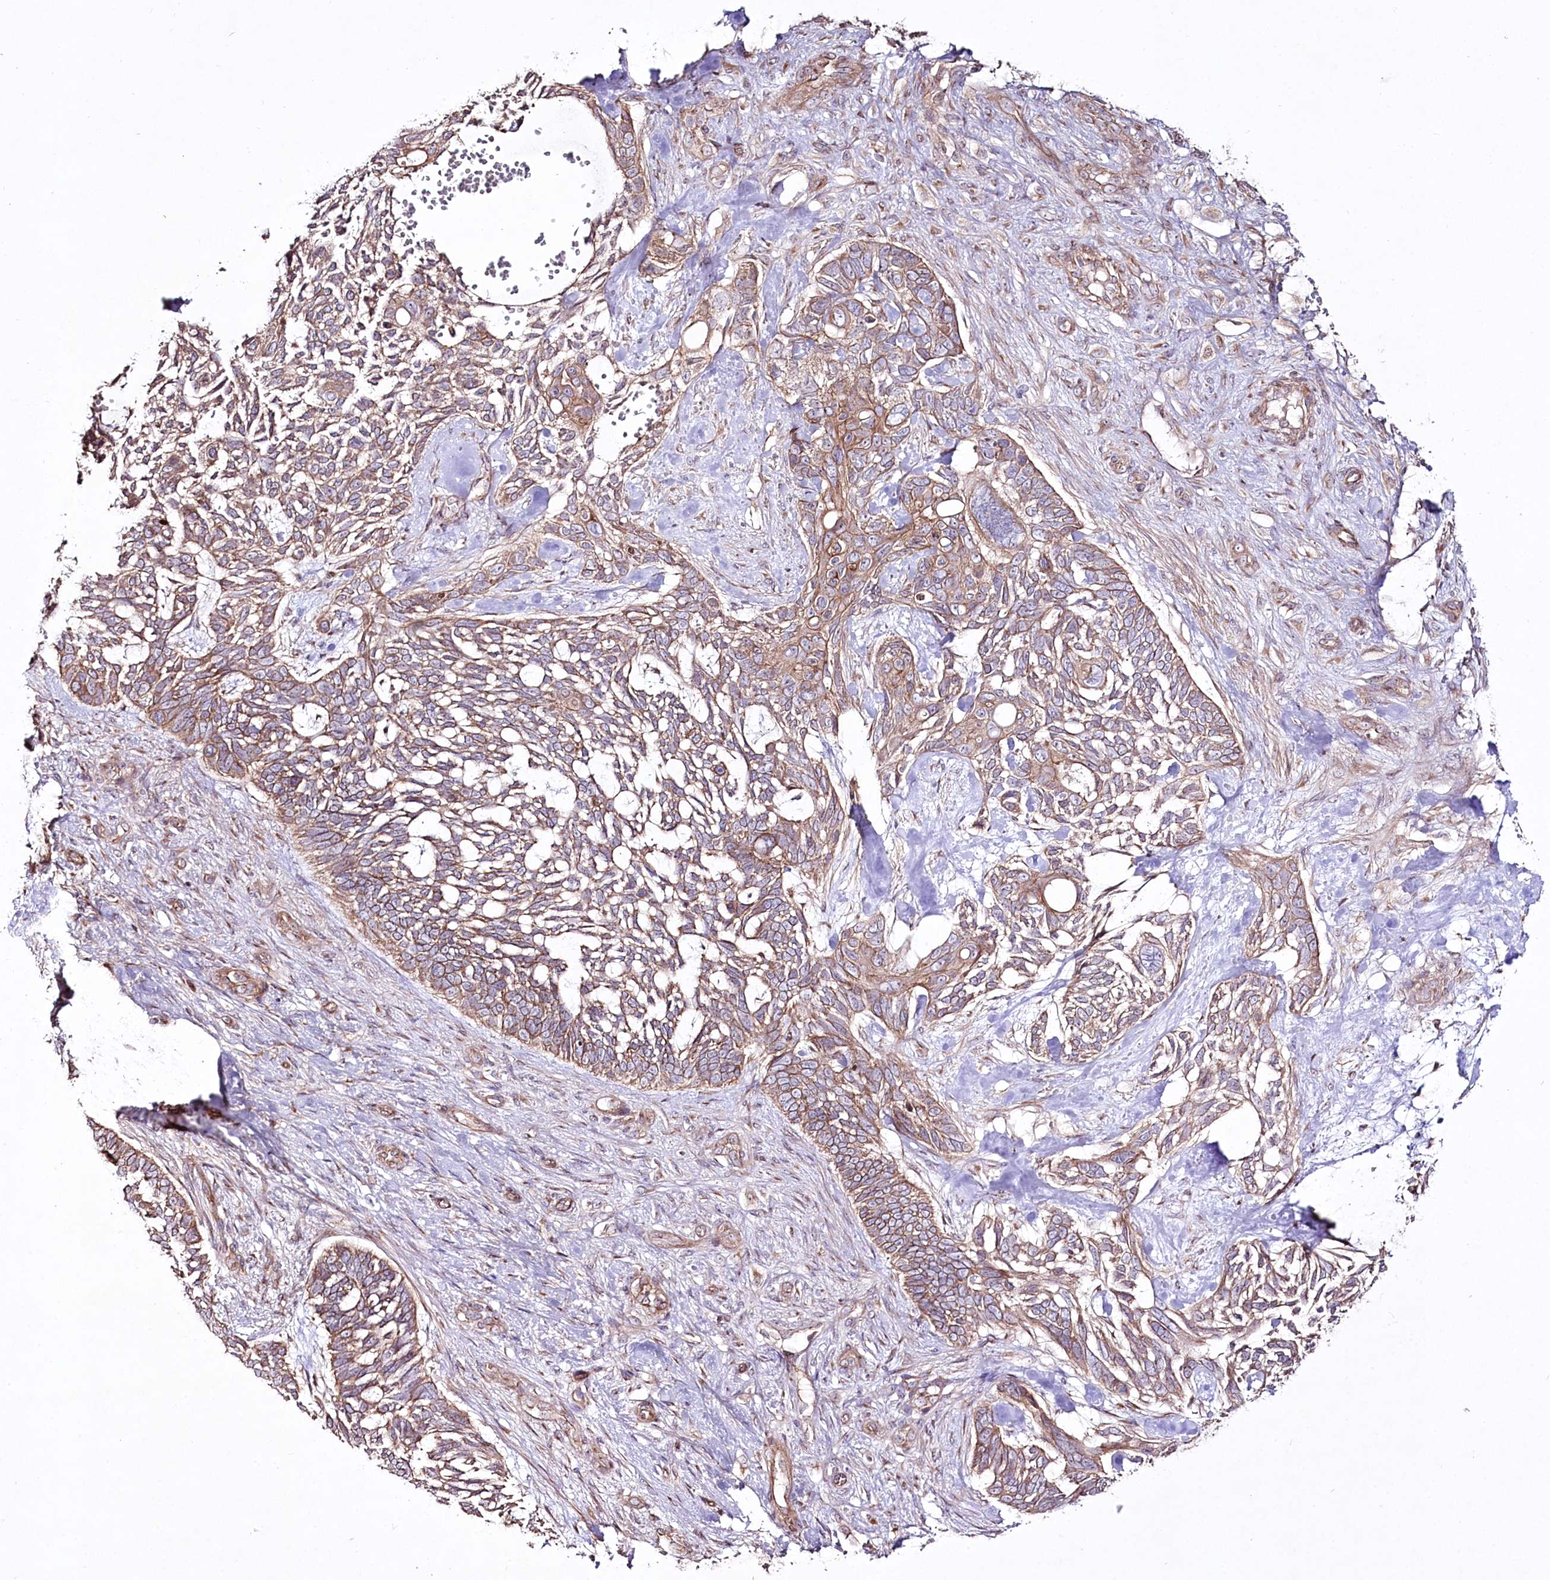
{"staining": {"intensity": "moderate", "quantity": ">75%", "location": "cytoplasmic/membranous"}, "tissue": "skin cancer", "cell_type": "Tumor cells", "image_type": "cancer", "snomed": [{"axis": "morphology", "description": "Basal cell carcinoma"}, {"axis": "topography", "description": "Skin"}], "caption": "A photomicrograph showing moderate cytoplasmic/membranous expression in approximately >75% of tumor cells in skin cancer (basal cell carcinoma), as visualized by brown immunohistochemical staining.", "gene": "REXO2", "patient": {"sex": "male", "age": 88}}